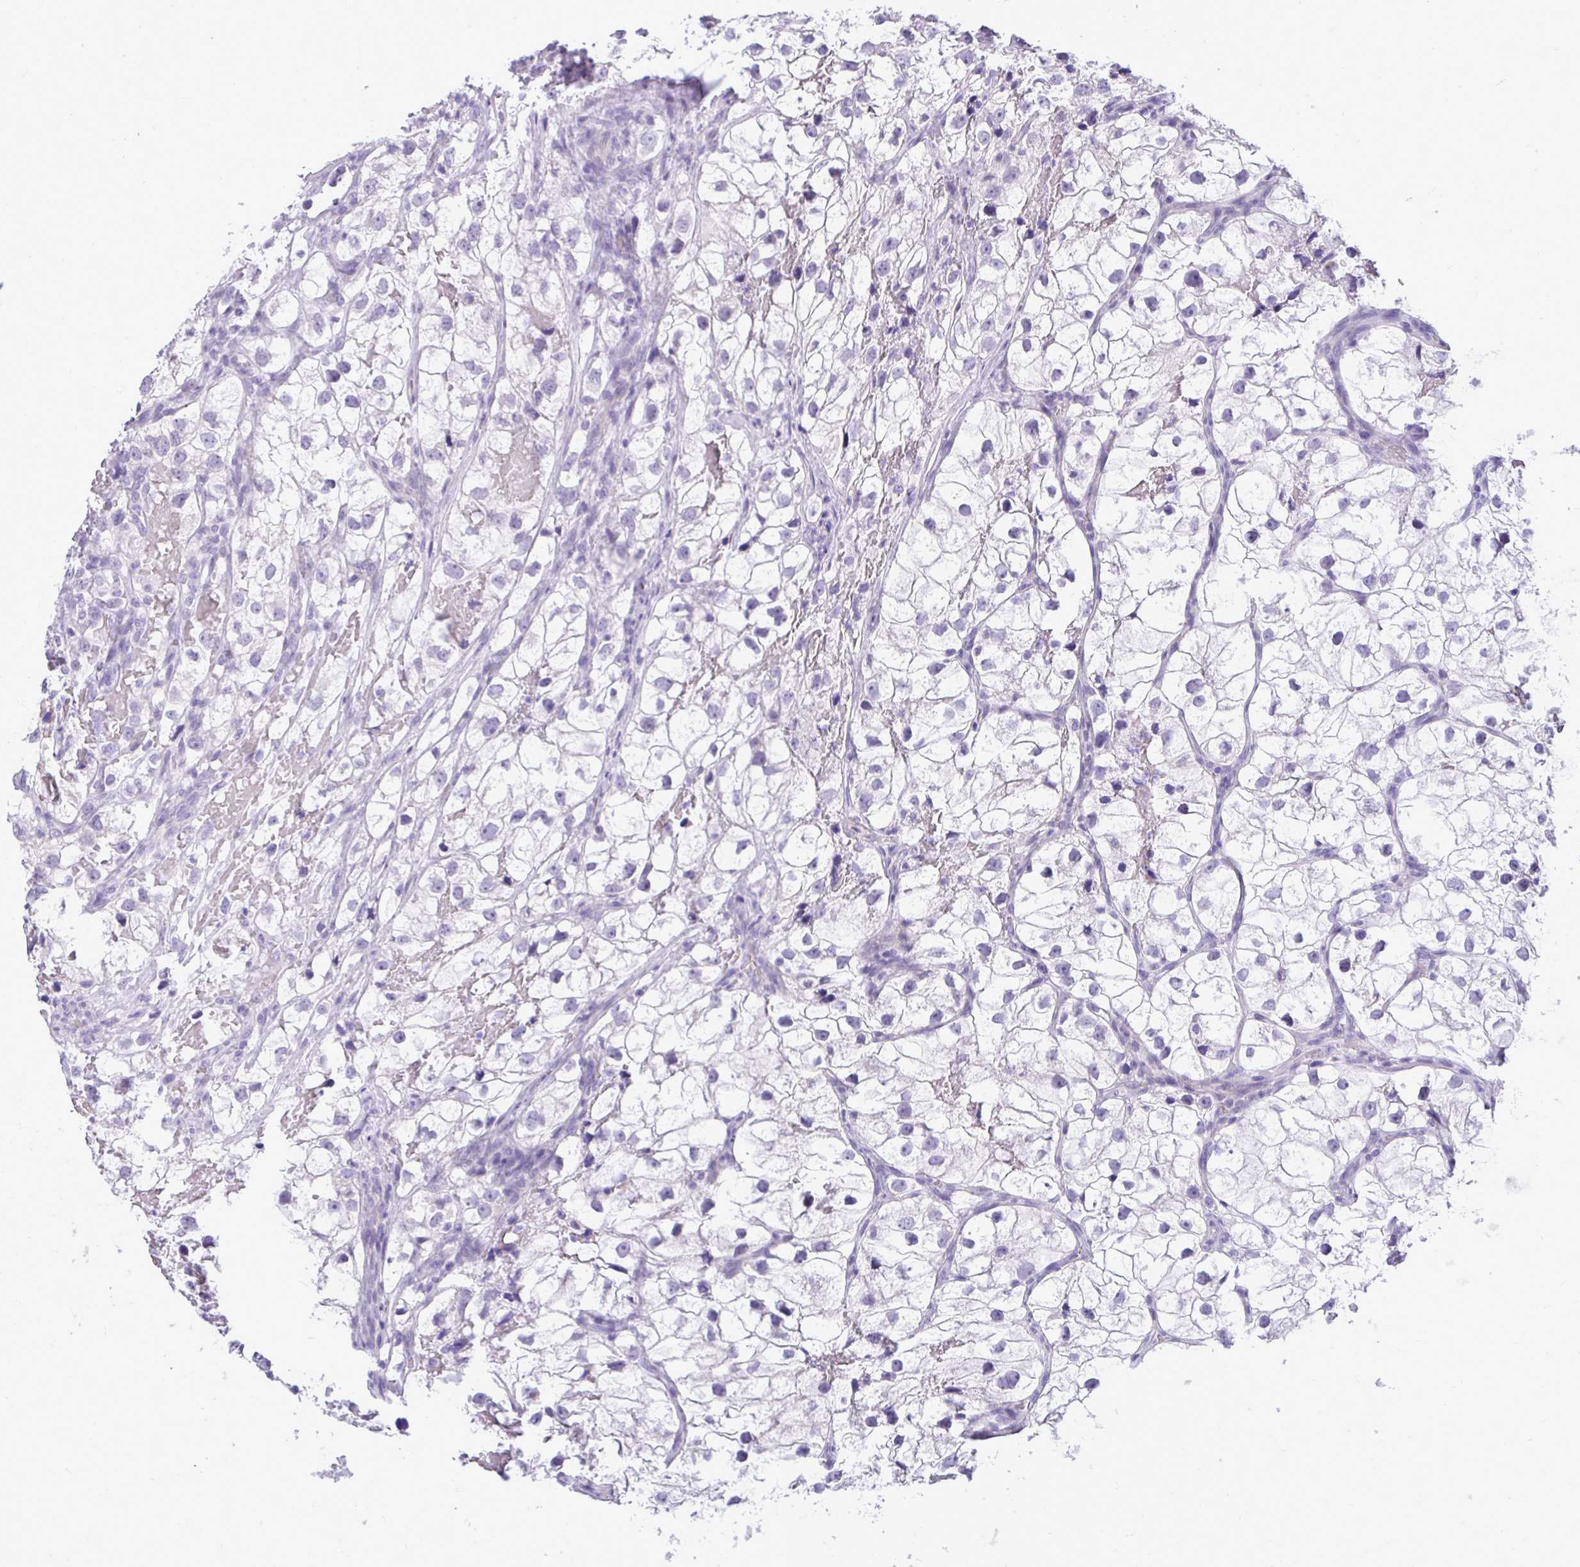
{"staining": {"intensity": "negative", "quantity": "none", "location": "none"}, "tissue": "renal cancer", "cell_type": "Tumor cells", "image_type": "cancer", "snomed": [{"axis": "morphology", "description": "Adenocarcinoma, NOS"}, {"axis": "topography", "description": "Kidney"}], "caption": "Tumor cells are negative for protein expression in human renal cancer (adenocarcinoma).", "gene": "PRM2", "patient": {"sex": "male", "age": 59}}